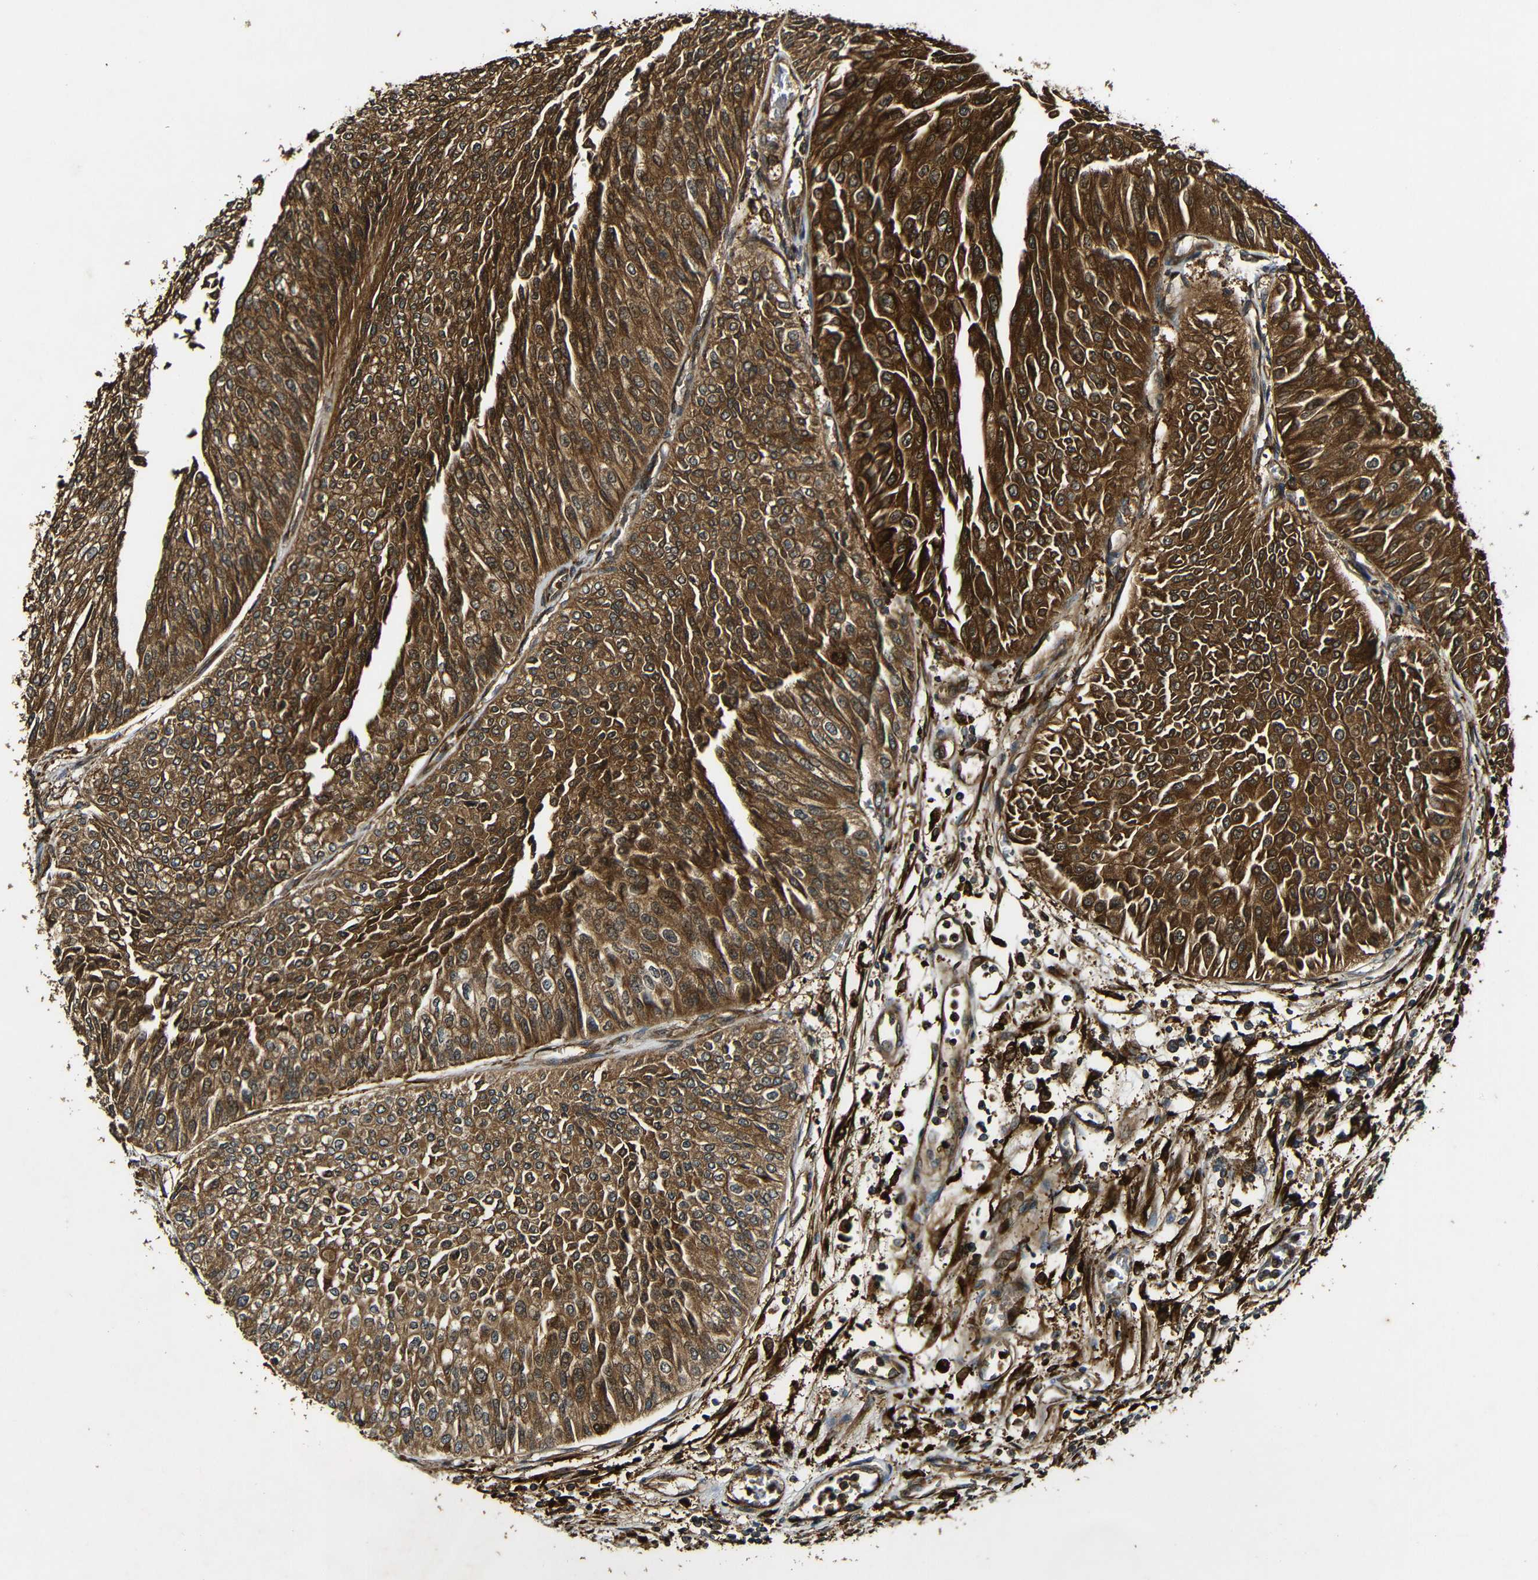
{"staining": {"intensity": "strong", "quantity": ">75%", "location": "cytoplasmic/membranous"}, "tissue": "urothelial cancer", "cell_type": "Tumor cells", "image_type": "cancer", "snomed": [{"axis": "morphology", "description": "Urothelial carcinoma, Low grade"}, {"axis": "topography", "description": "Urinary bladder"}], "caption": "A brown stain labels strong cytoplasmic/membranous staining of a protein in low-grade urothelial carcinoma tumor cells.", "gene": "CASP8", "patient": {"sex": "male", "age": 67}}